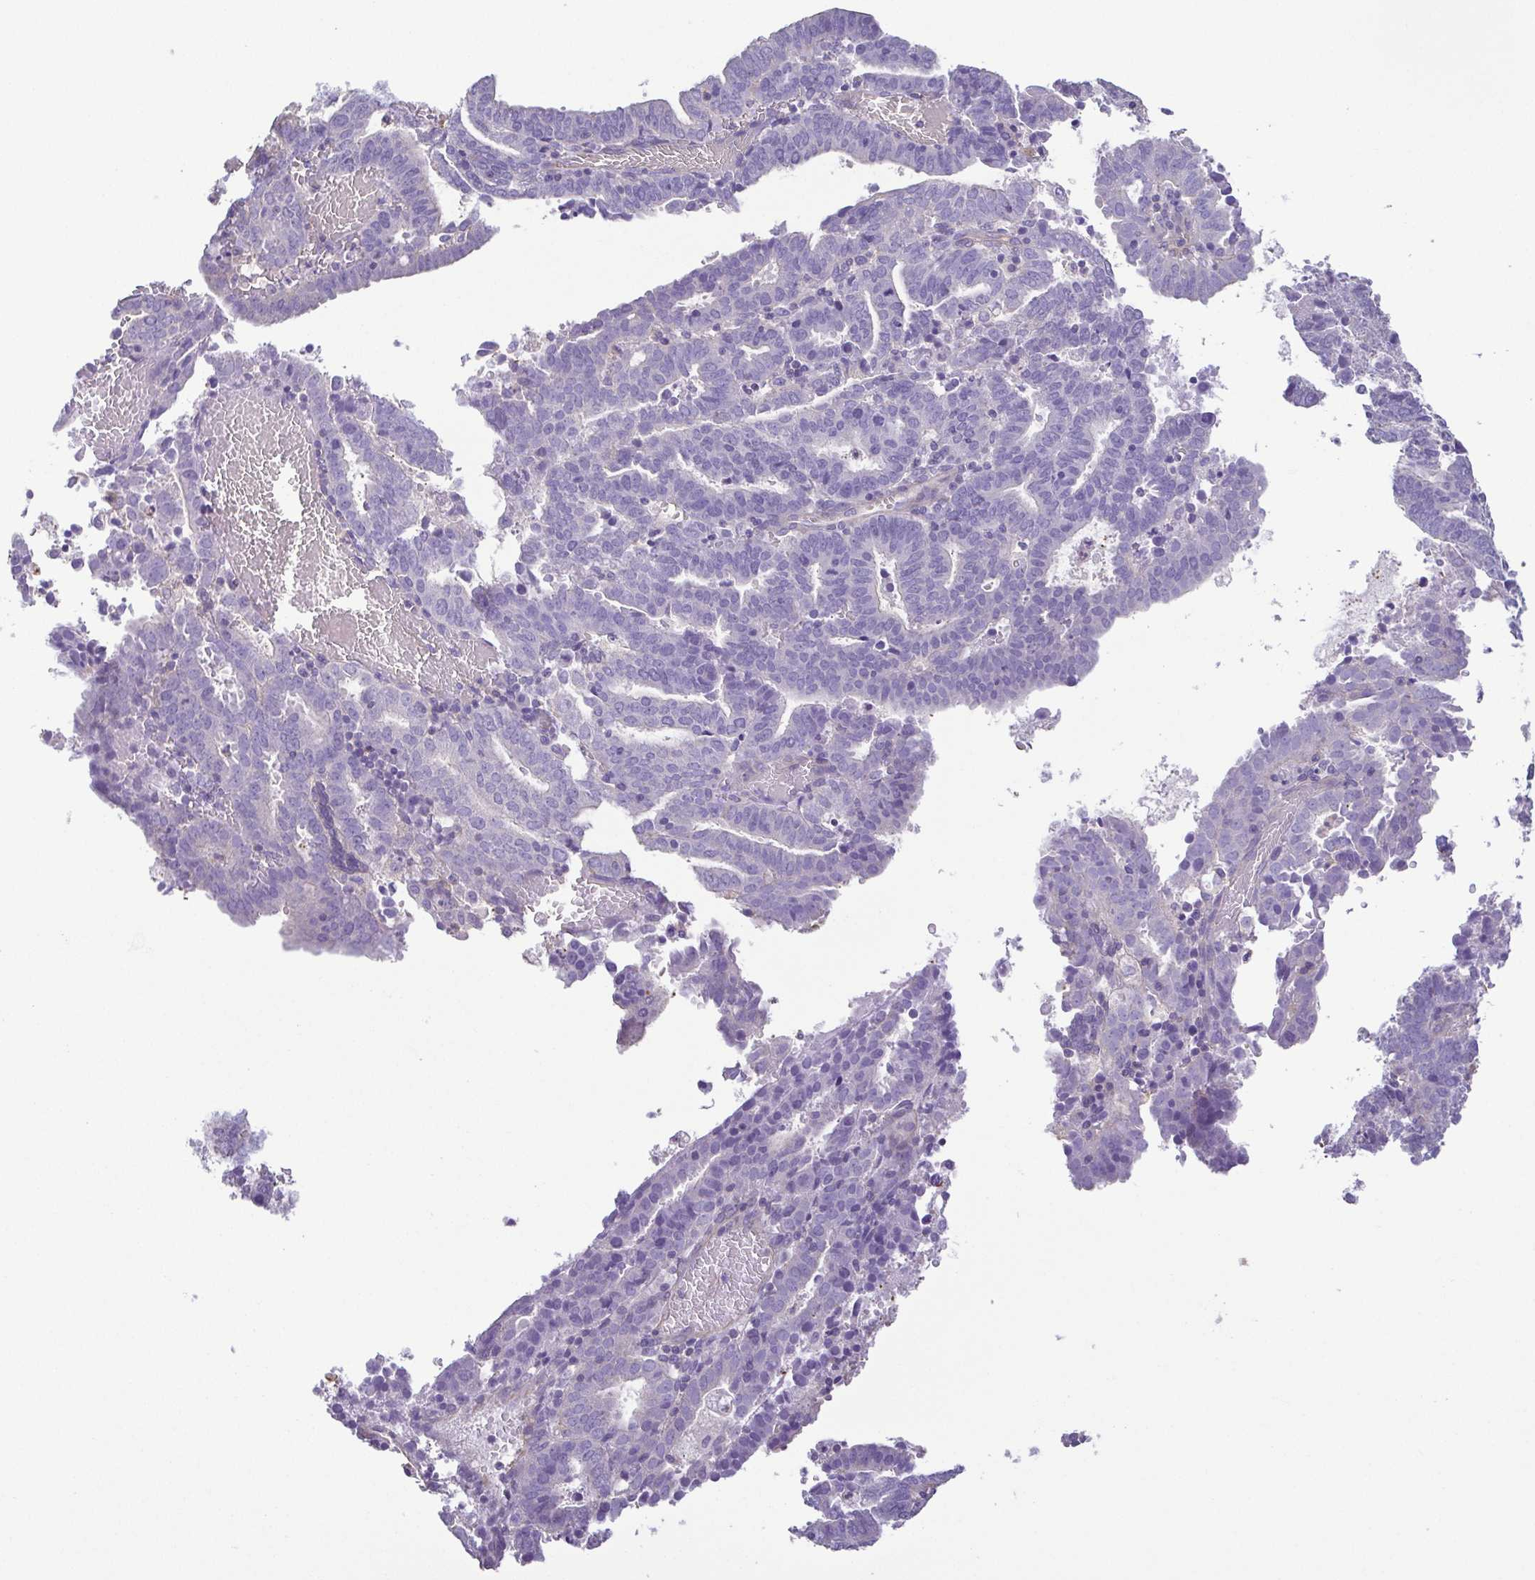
{"staining": {"intensity": "negative", "quantity": "none", "location": "none"}, "tissue": "endometrial cancer", "cell_type": "Tumor cells", "image_type": "cancer", "snomed": [{"axis": "morphology", "description": "Adenocarcinoma, NOS"}, {"axis": "topography", "description": "Uterus"}], "caption": "This is an IHC micrograph of human endometrial cancer (adenocarcinoma). There is no staining in tumor cells.", "gene": "MYL6", "patient": {"sex": "female", "age": 83}}